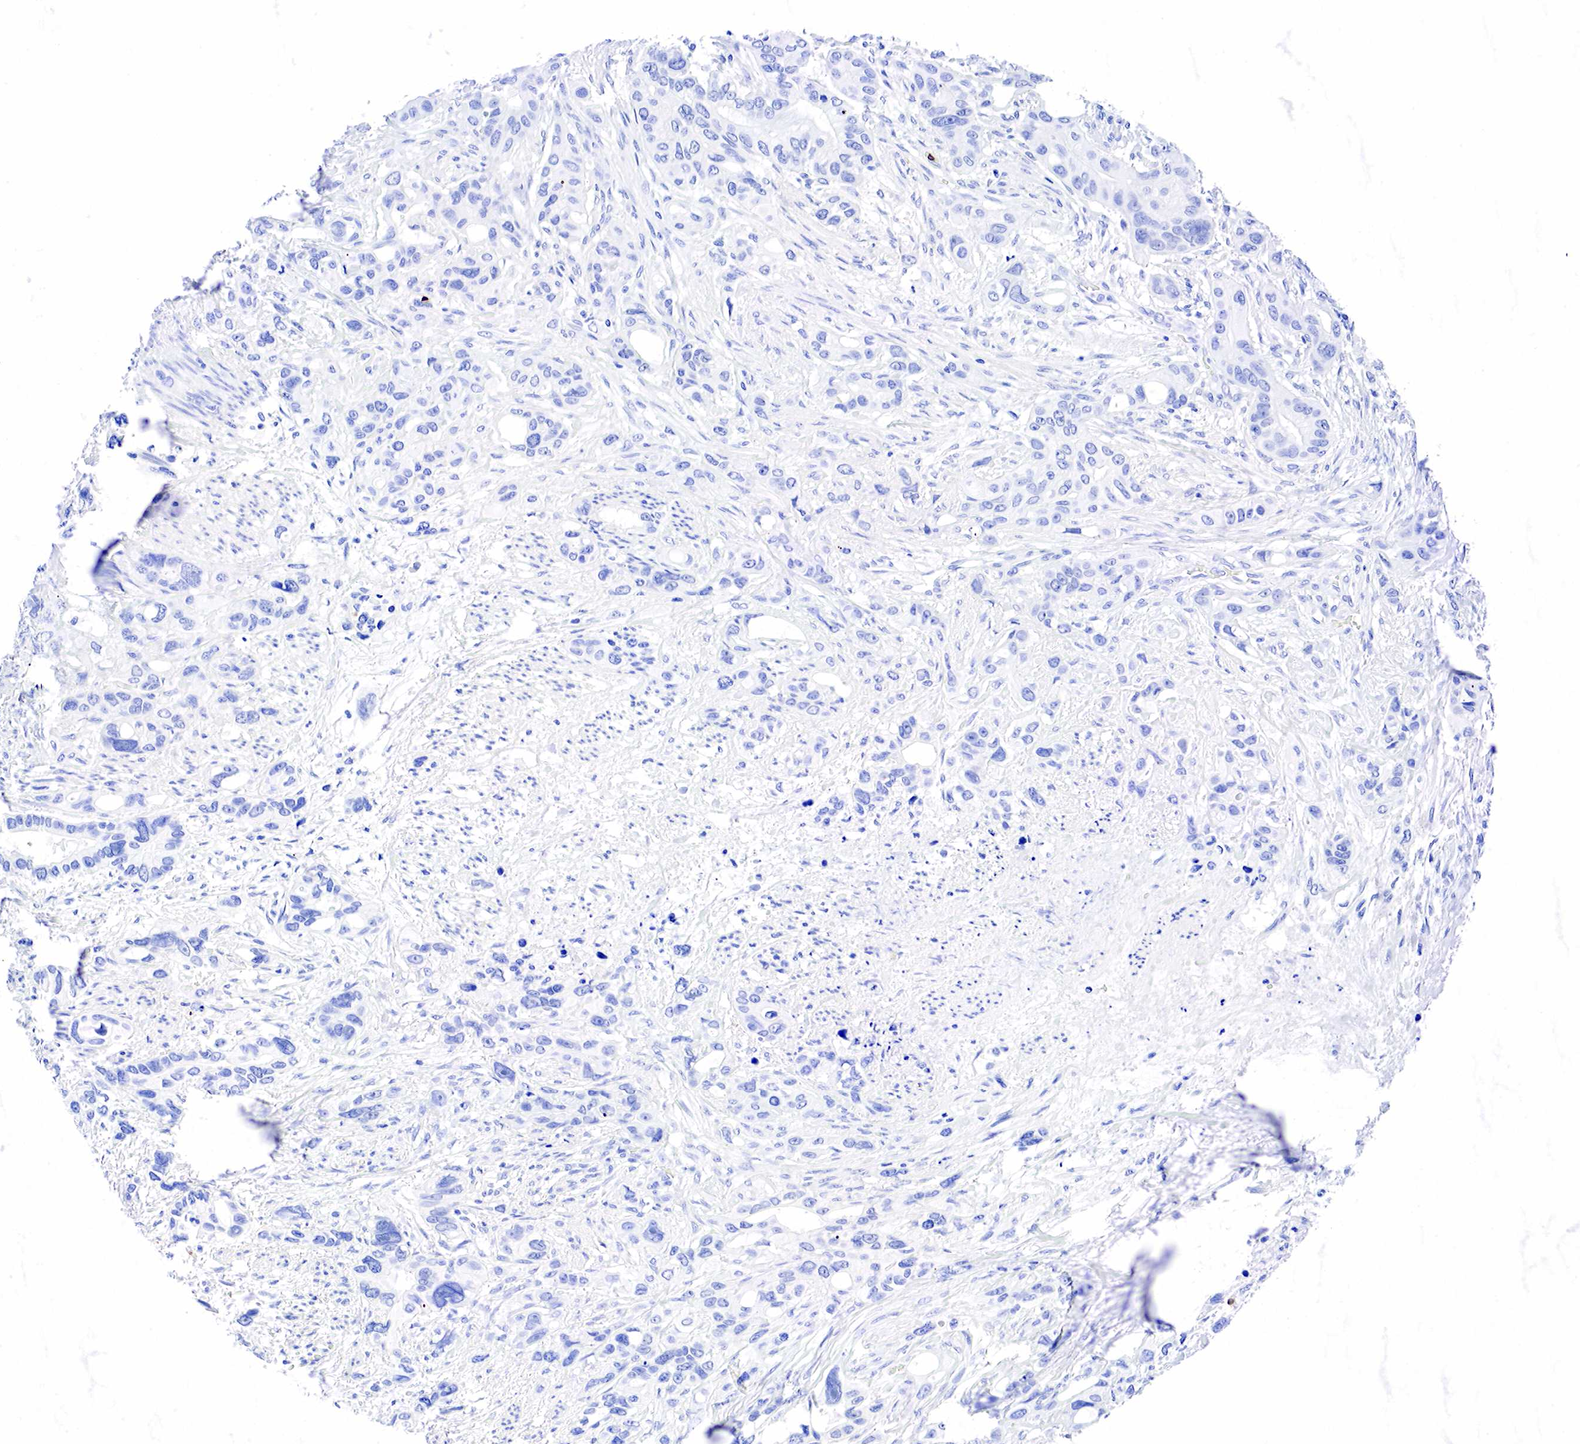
{"staining": {"intensity": "negative", "quantity": "none", "location": "none"}, "tissue": "stomach cancer", "cell_type": "Tumor cells", "image_type": "cancer", "snomed": [{"axis": "morphology", "description": "Adenocarcinoma, NOS"}, {"axis": "topography", "description": "Stomach, upper"}], "caption": "This image is of stomach cancer (adenocarcinoma) stained with immunohistochemistry to label a protein in brown with the nuclei are counter-stained blue. There is no expression in tumor cells.", "gene": "CD79A", "patient": {"sex": "male", "age": 47}}